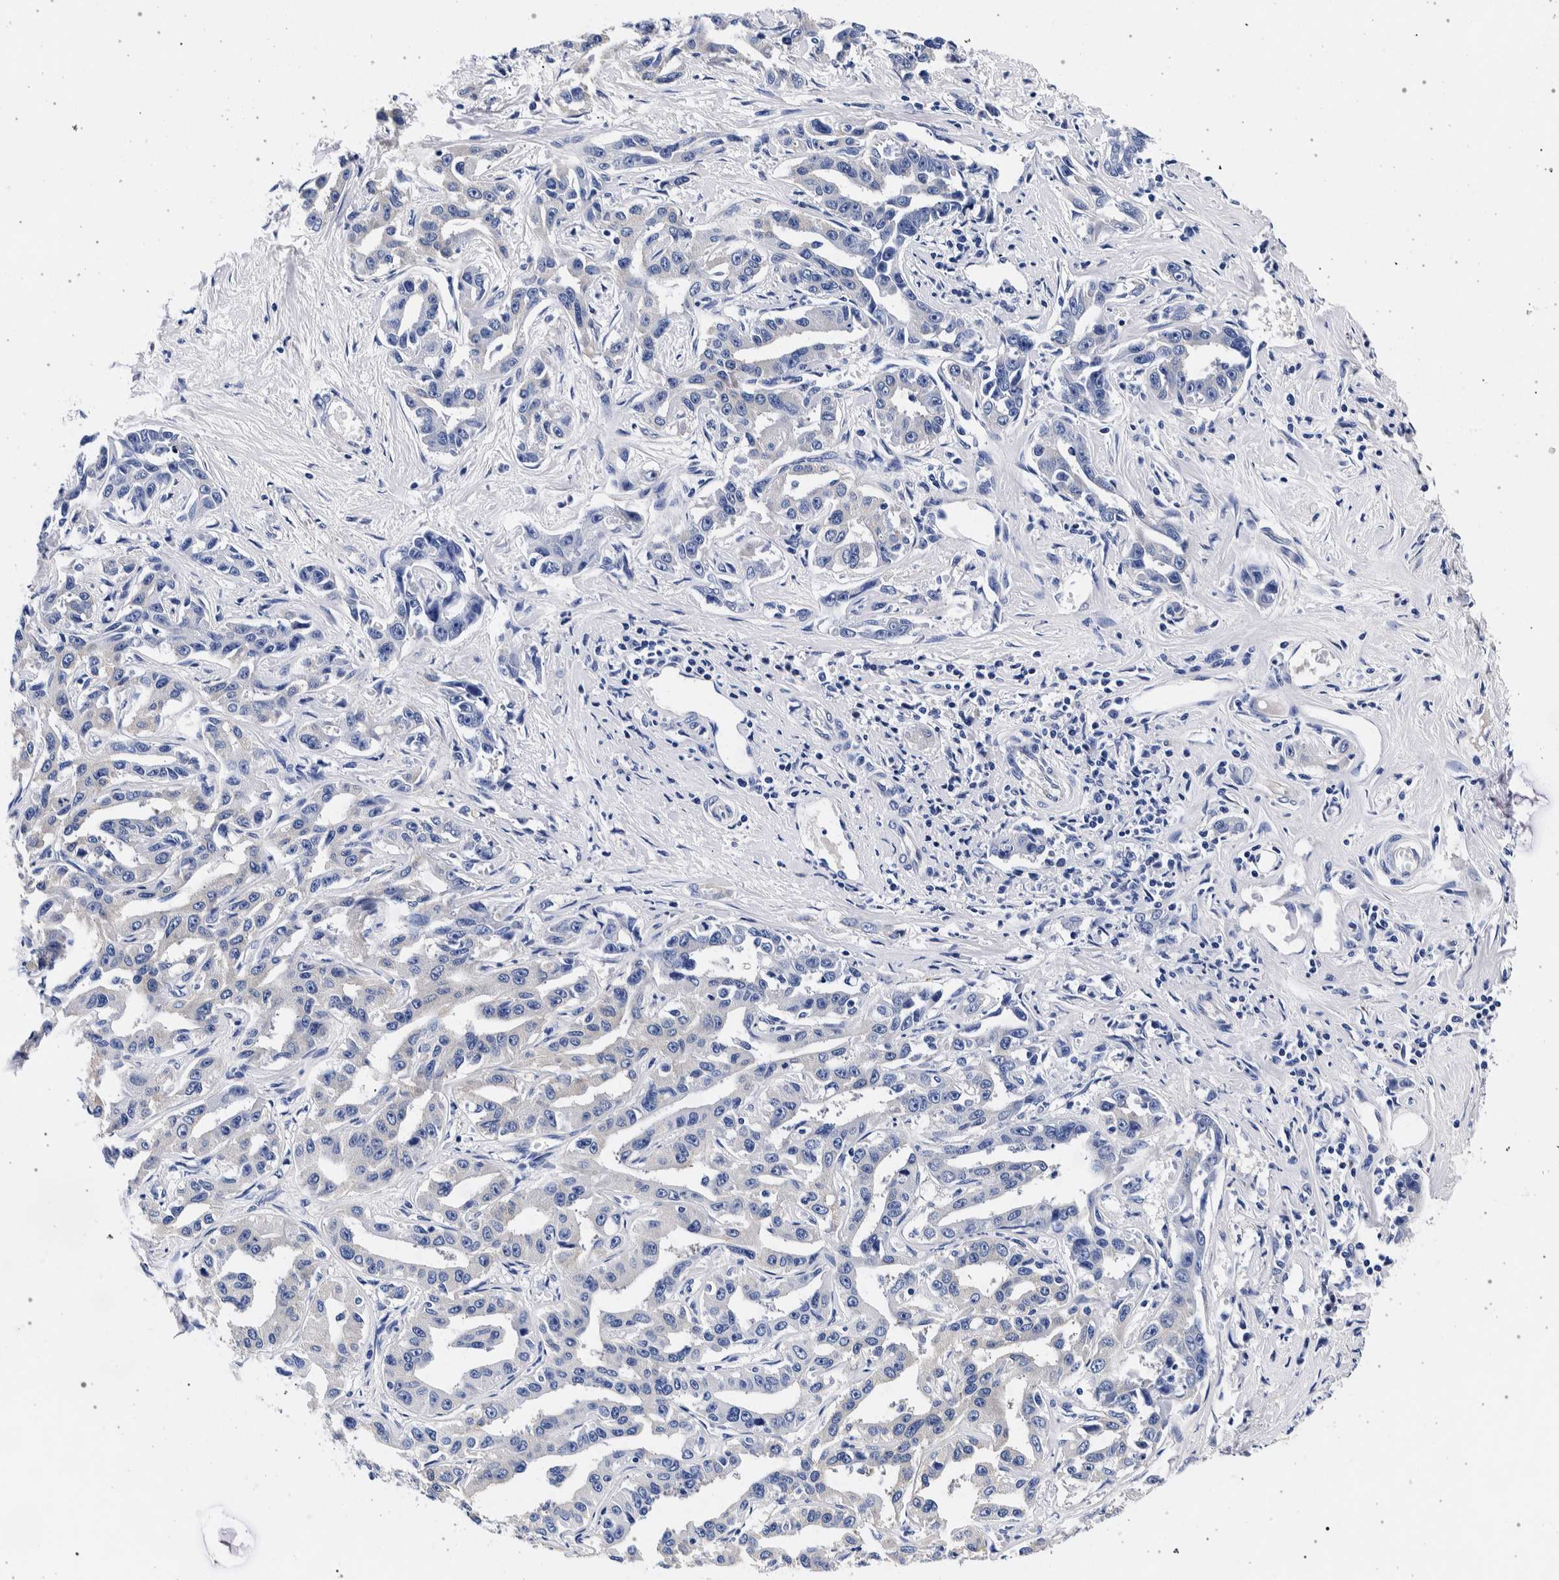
{"staining": {"intensity": "negative", "quantity": "none", "location": "none"}, "tissue": "liver cancer", "cell_type": "Tumor cells", "image_type": "cancer", "snomed": [{"axis": "morphology", "description": "Cholangiocarcinoma"}, {"axis": "topography", "description": "Liver"}], "caption": "High magnification brightfield microscopy of liver cancer stained with DAB (3,3'-diaminobenzidine) (brown) and counterstained with hematoxylin (blue): tumor cells show no significant staining.", "gene": "NIBAN2", "patient": {"sex": "male", "age": 59}}